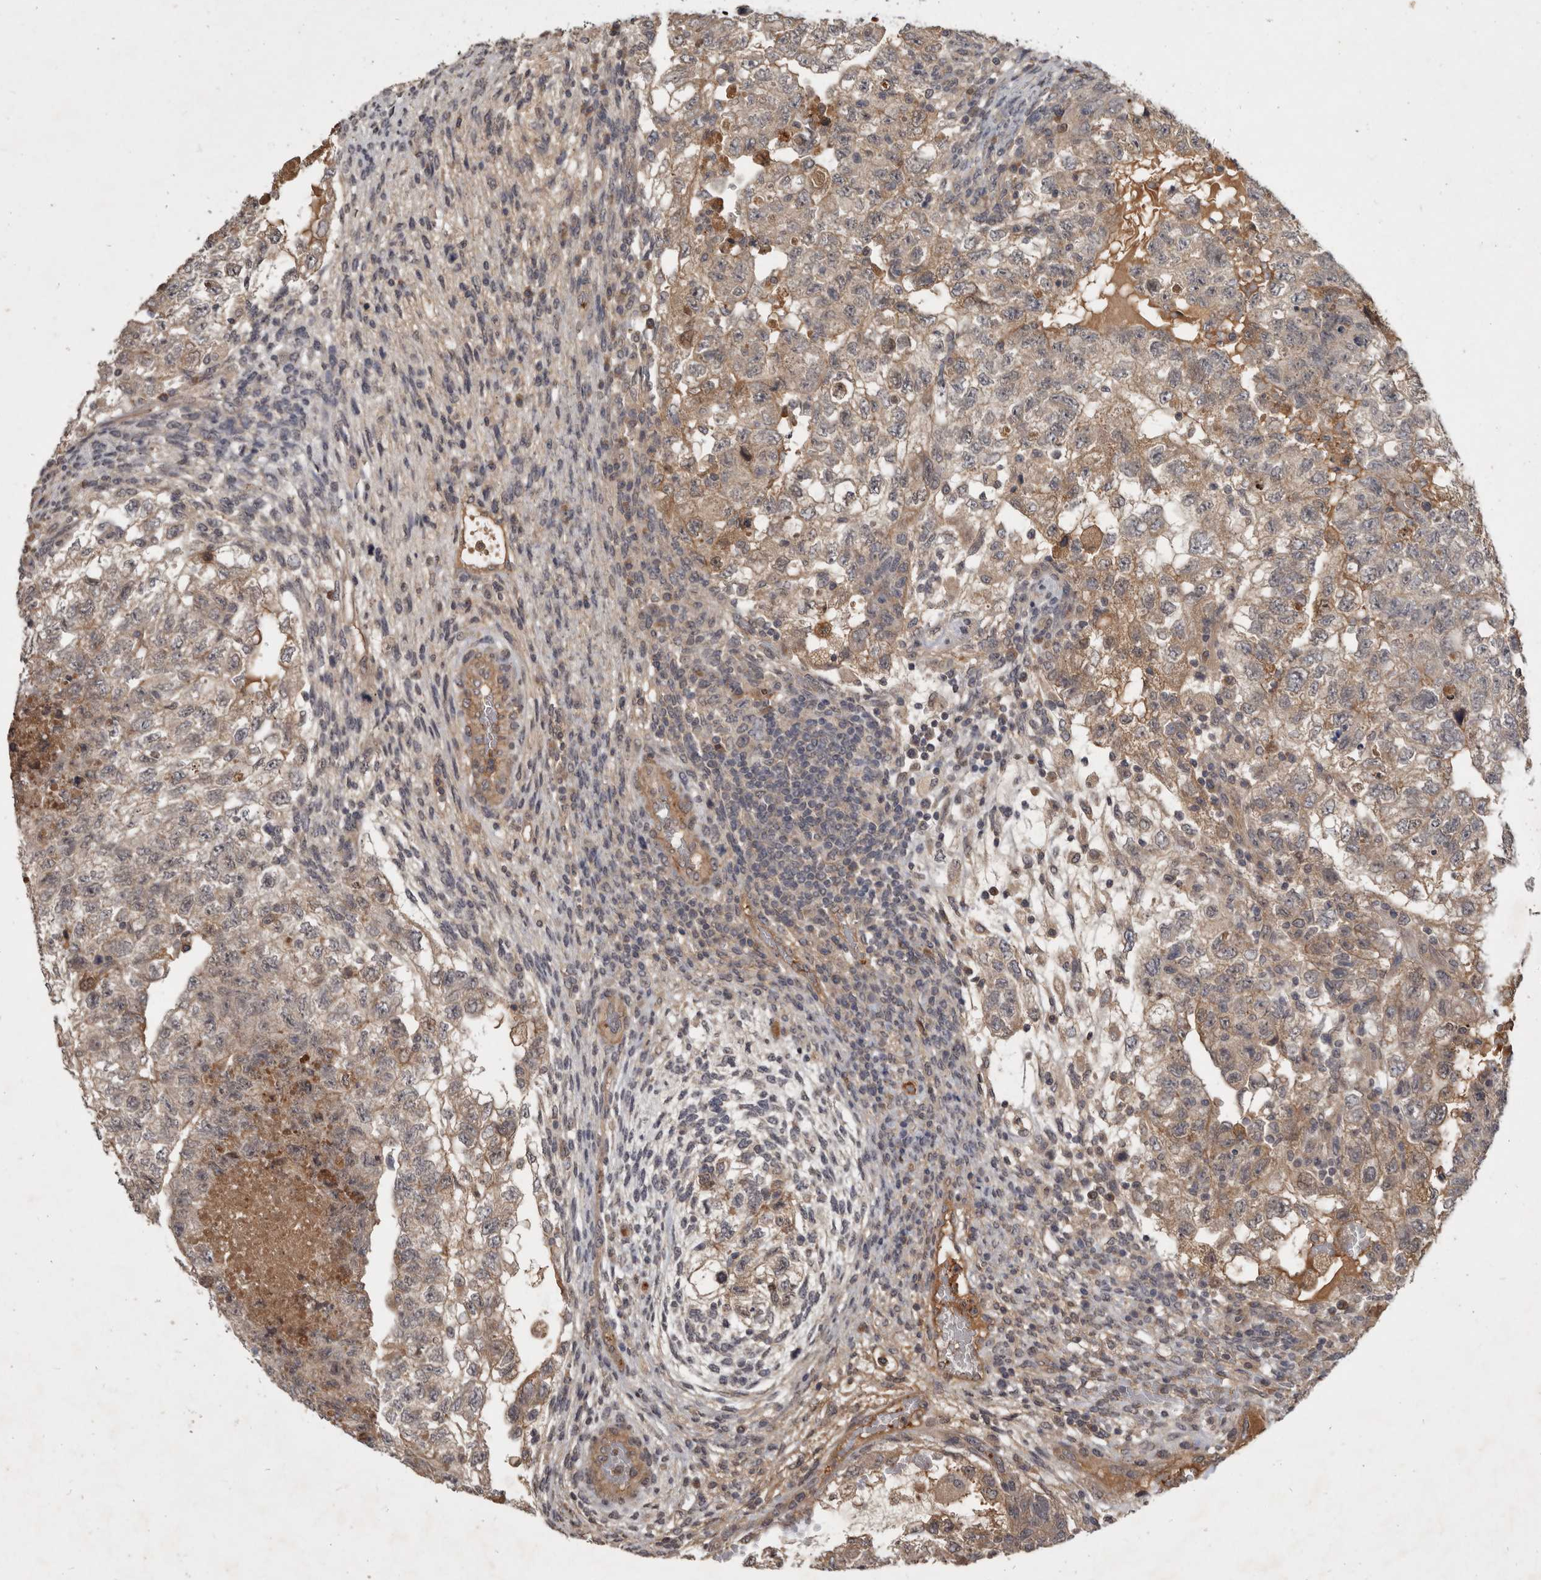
{"staining": {"intensity": "weak", "quantity": ">75%", "location": "cytoplasmic/membranous"}, "tissue": "testis cancer", "cell_type": "Tumor cells", "image_type": "cancer", "snomed": [{"axis": "morphology", "description": "Carcinoma, Embryonal, NOS"}, {"axis": "topography", "description": "Testis"}], "caption": "Embryonal carcinoma (testis) stained with a brown dye demonstrates weak cytoplasmic/membranous positive expression in approximately >75% of tumor cells.", "gene": "DNAJC28", "patient": {"sex": "male", "age": 36}}